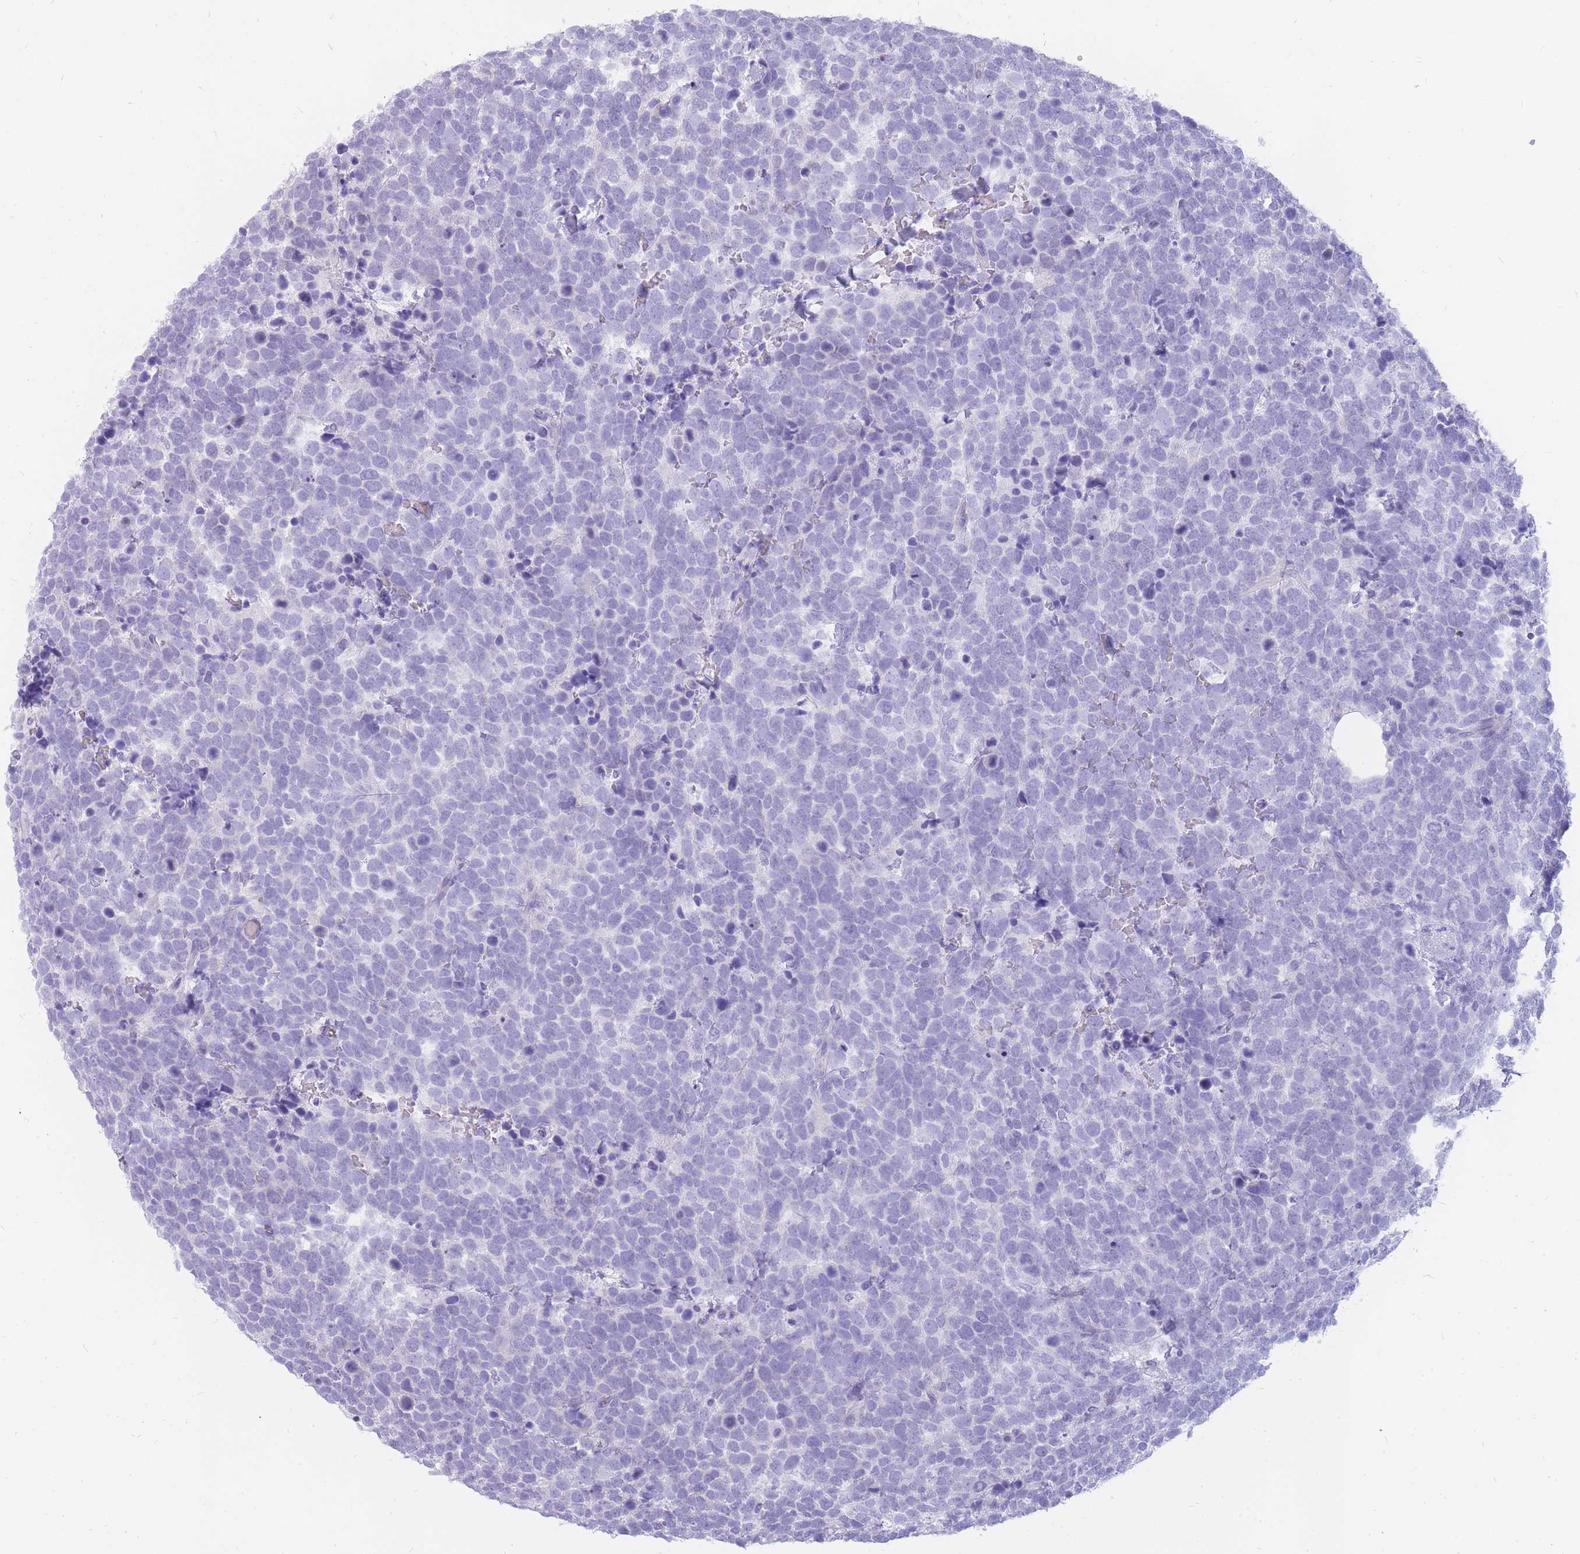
{"staining": {"intensity": "negative", "quantity": "none", "location": "none"}, "tissue": "urothelial cancer", "cell_type": "Tumor cells", "image_type": "cancer", "snomed": [{"axis": "morphology", "description": "Urothelial carcinoma, High grade"}, {"axis": "topography", "description": "Urinary bladder"}], "caption": "Tumor cells are negative for brown protein staining in urothelial cancer.", "gene": "INS", "patient": {"sex": "female", "age": 82}}